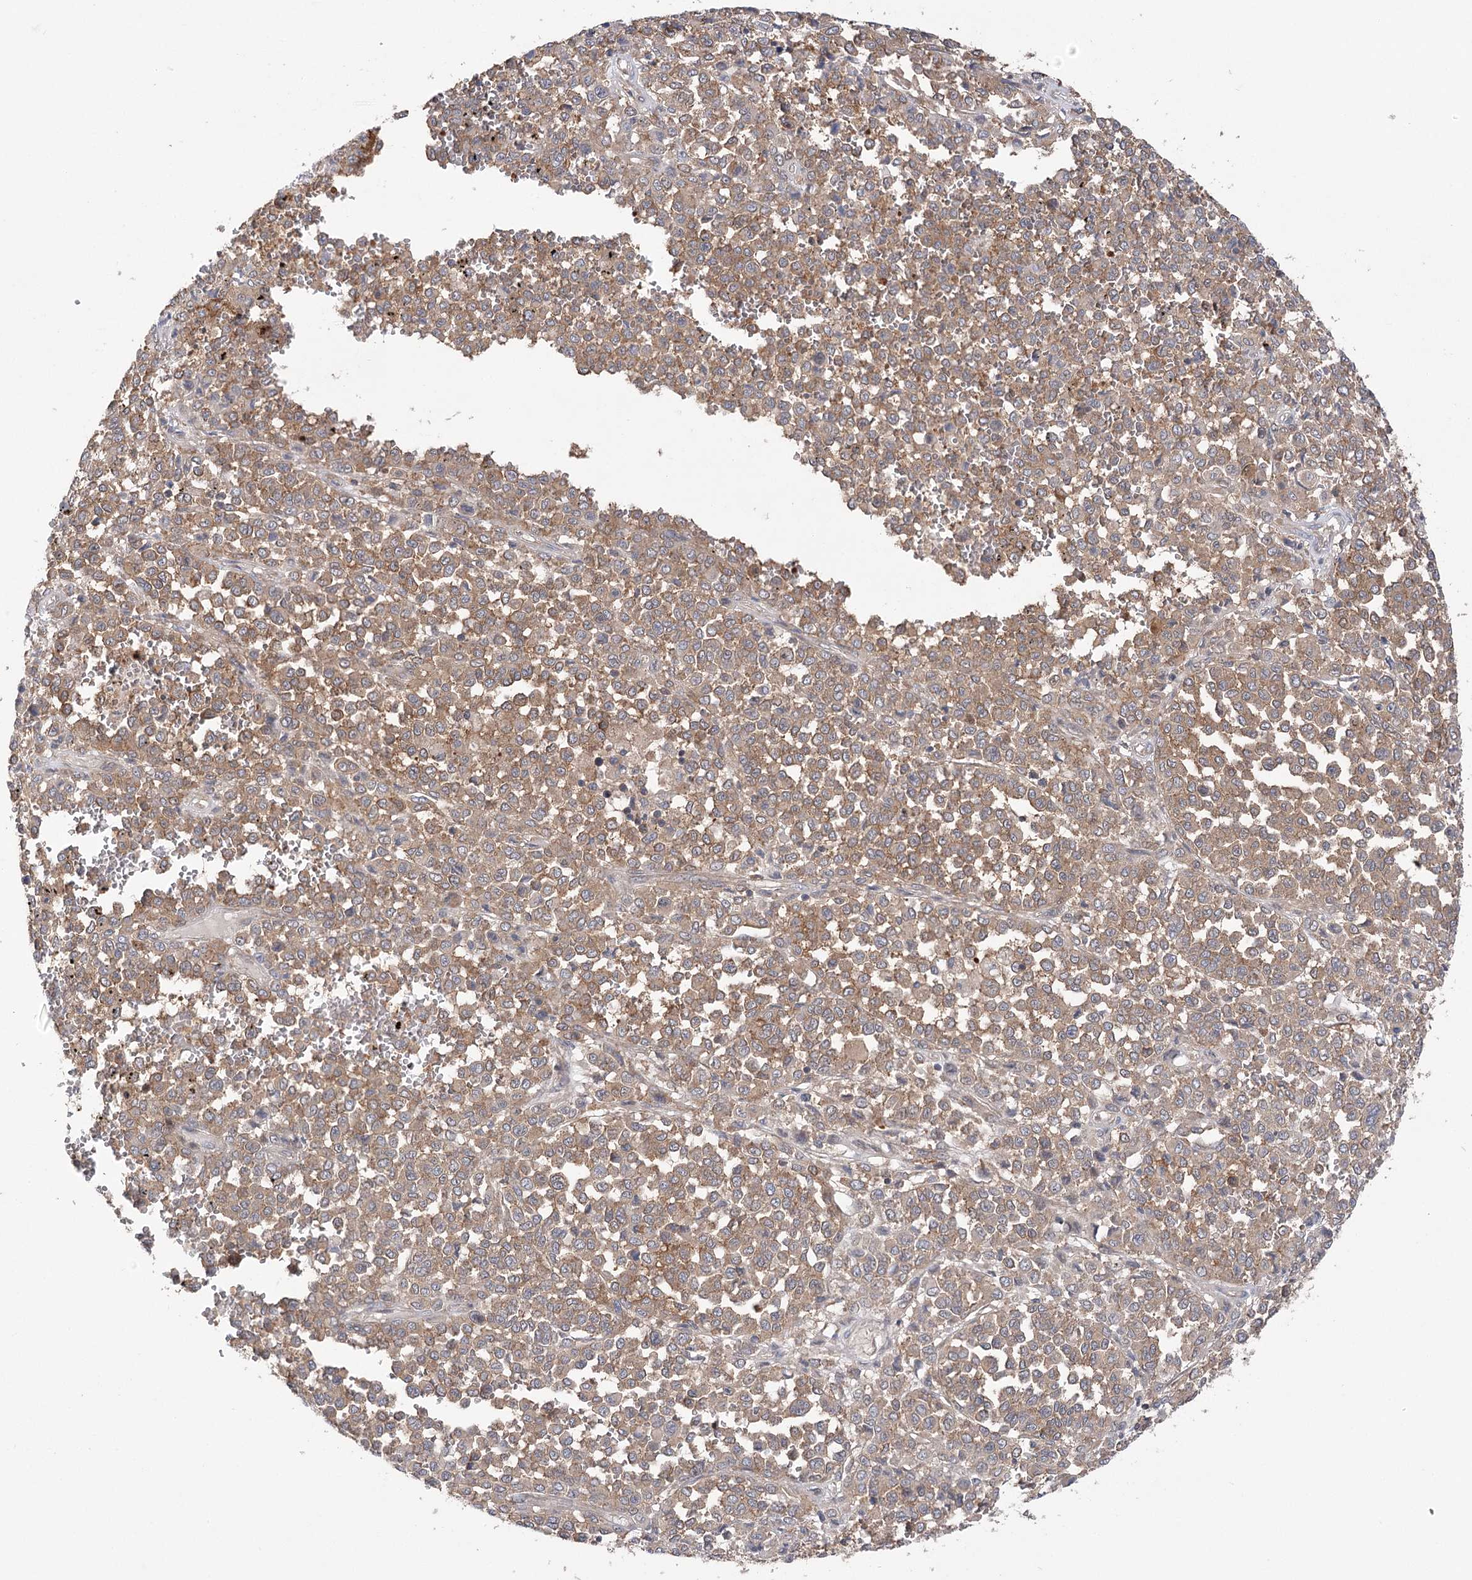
{"staining": {"intensity": "moderate", "quantity": ">75%", "location": "cytoplasmic/membranous"}, "tissue": "melanoma", "cell_type": "Tumor cells", "image_type": "cancer", "snomed": [{"axis": "morphology", "description": "Malignant melanoma, Metastatic site"}, {"axis": "topography", "description": "Pancreas"}], "caption": "Immunohistochemistry of human malignant melanoma (metastatic site) displays medium levels of moderate cytoplasmic/membranous expression in approximately >75% of tumor cells.", "gene": "VPS37B", "patient": {"sex": "female", "age": 30}}